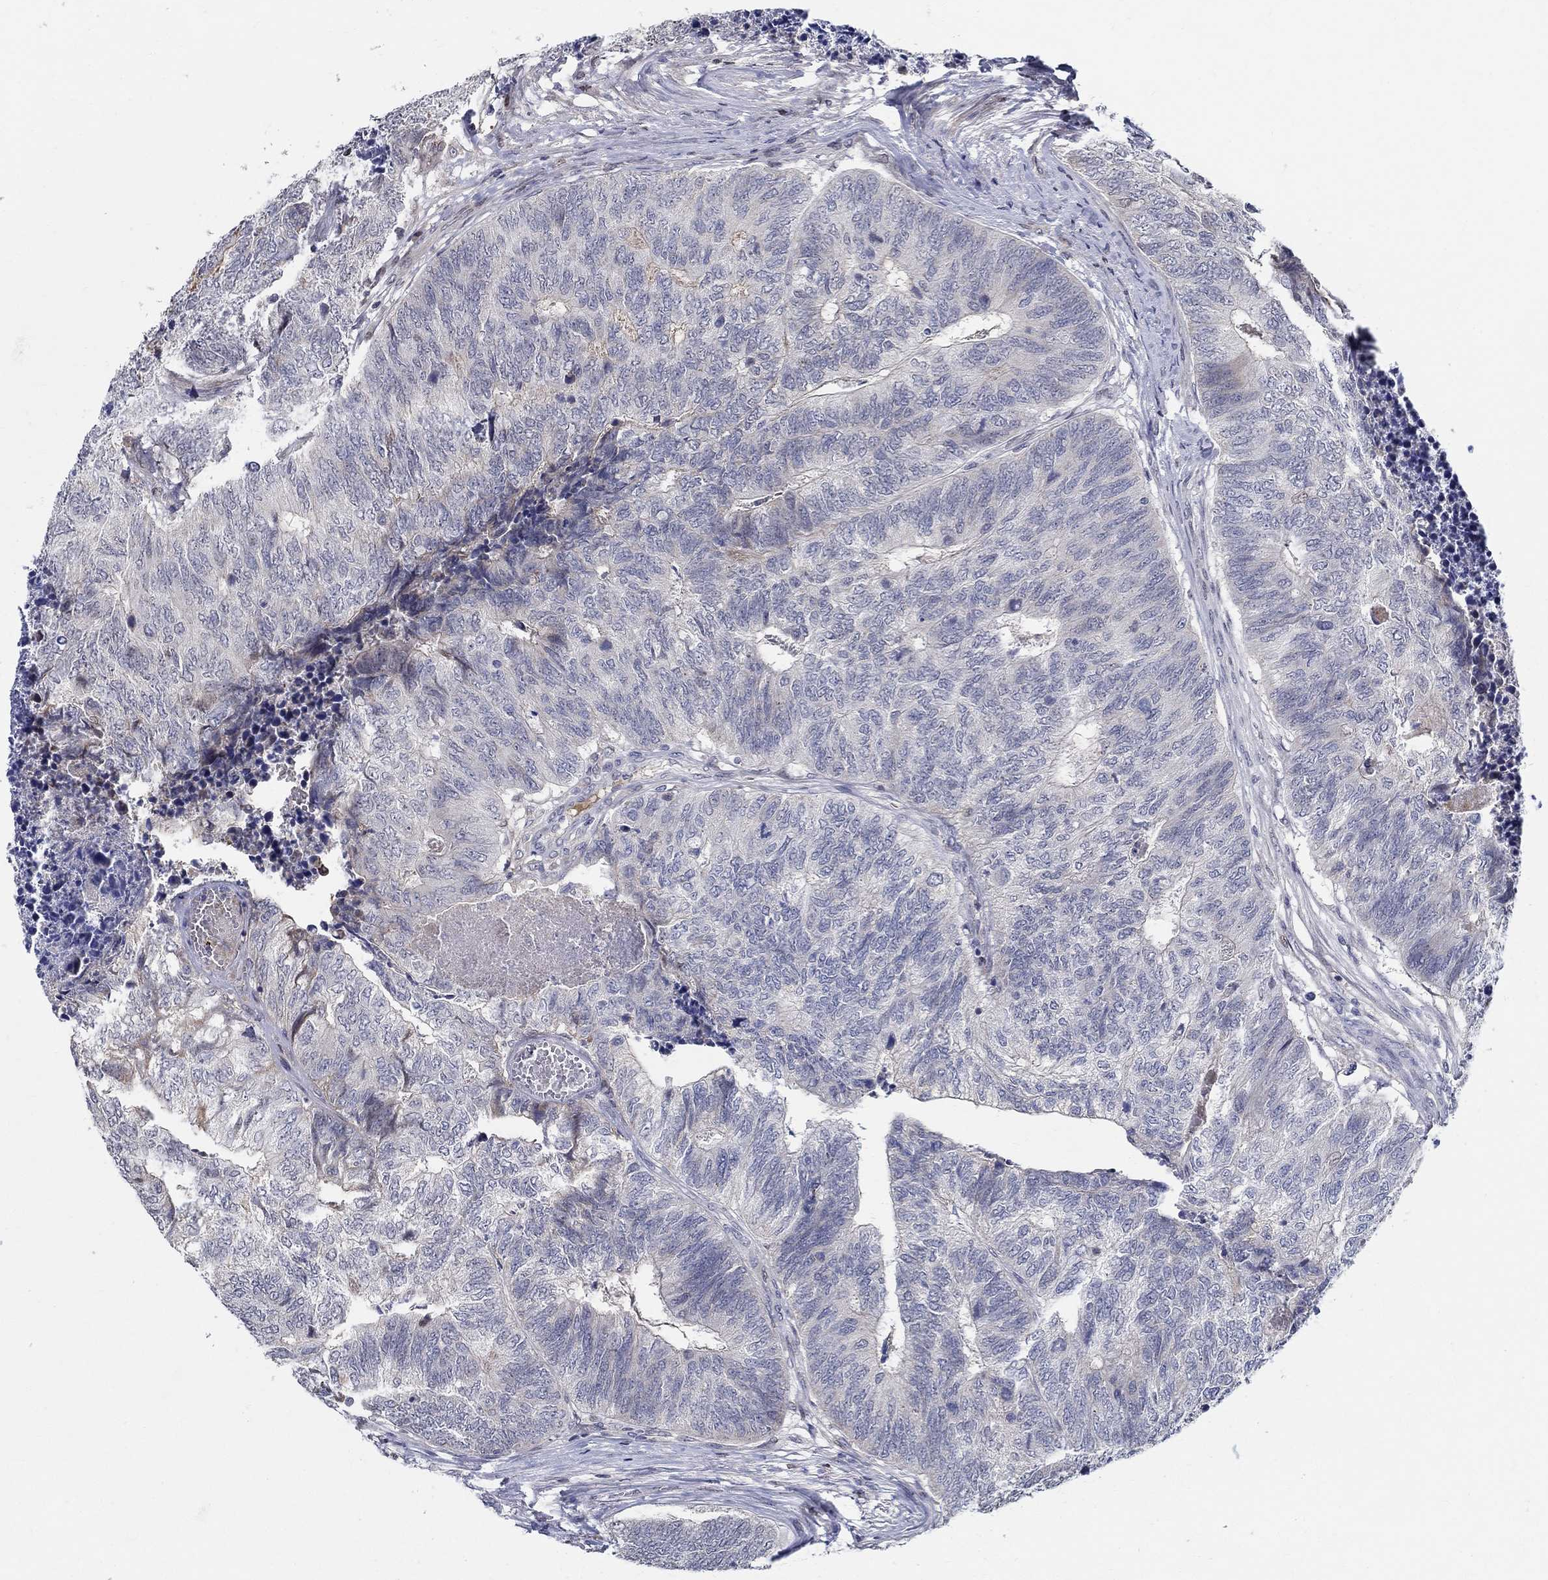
{"staining": {"intensity": "negative", "quantity": "none", "location": "none"}, "tissue": "colorectal cancer", "cell_type": "Tumor cells", "image_type": "cancer", "snomed": [{"axis": "morphology", "description": "Adenocarcinoma, NOS"}, {"axis": "topography", "description": "Colon"}], "caption": "An image of human colorectal cancer is negative for staining in tumor cells.", "gene": "C16orf46", "patient": {"sex": "female", "age": 67}}